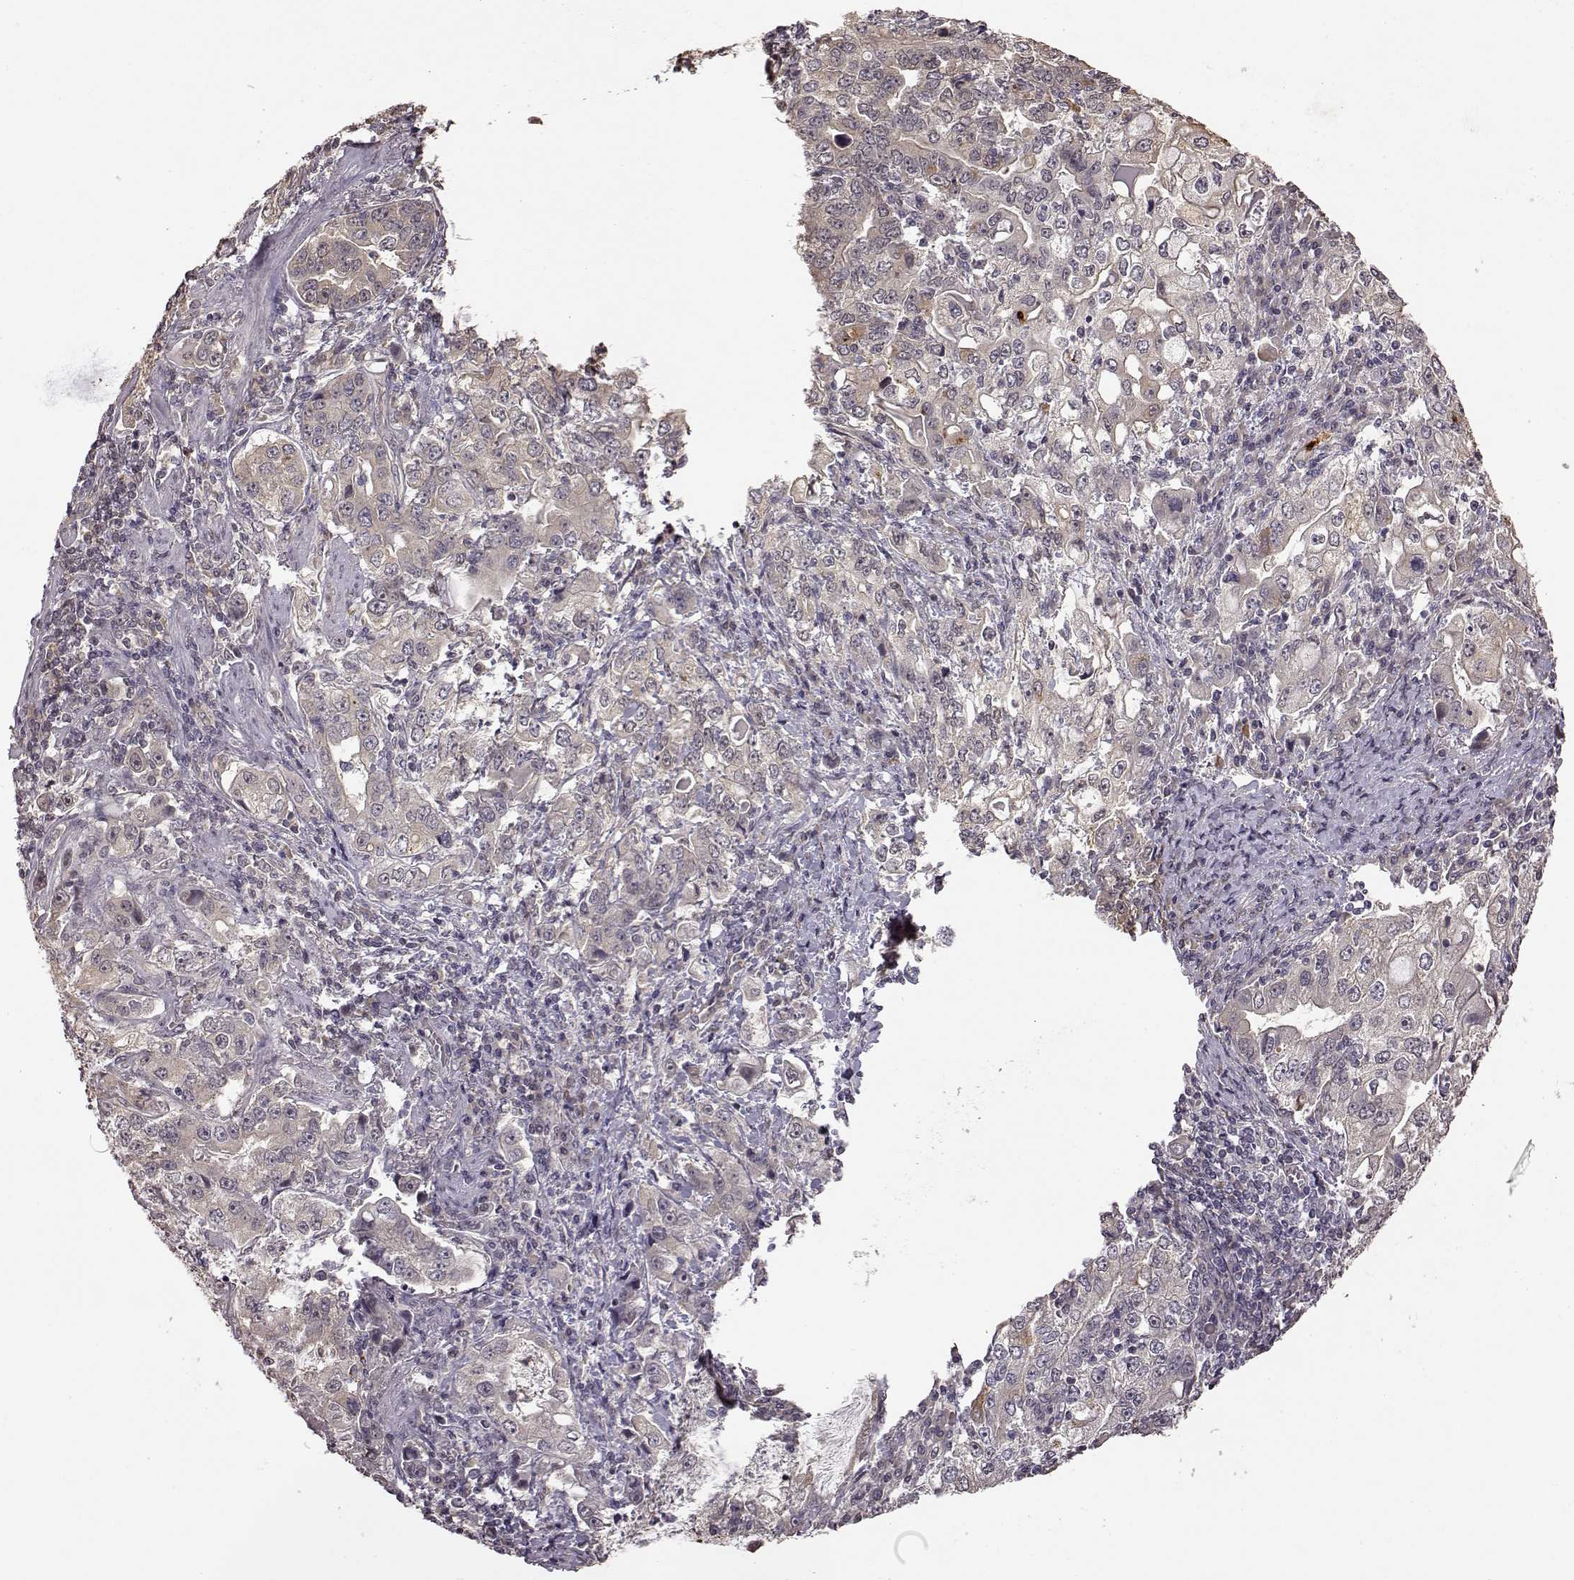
{"staining": {"intensity": "weak", "quantity": ">75%", "location": "cytoplasmic/membranous"}, "tissue": "stomach cancer", "cell_type": "Tumor cells", "image_type": "cancer", "snomed": [{"axis": "morphology", "description": "Adenocarcinoma, NOS"}, {"axis": "topography", "description": "Stomach, lower"}], "caption": "The photomicrograph displays immunohistochemical staining of stomach cancer. There is weak cytoplasmic/membranous positivity is identified in approximately >75% of tumor cells.", "gene": "CRB1", "patient": {"sex": "female", "age": 72}}